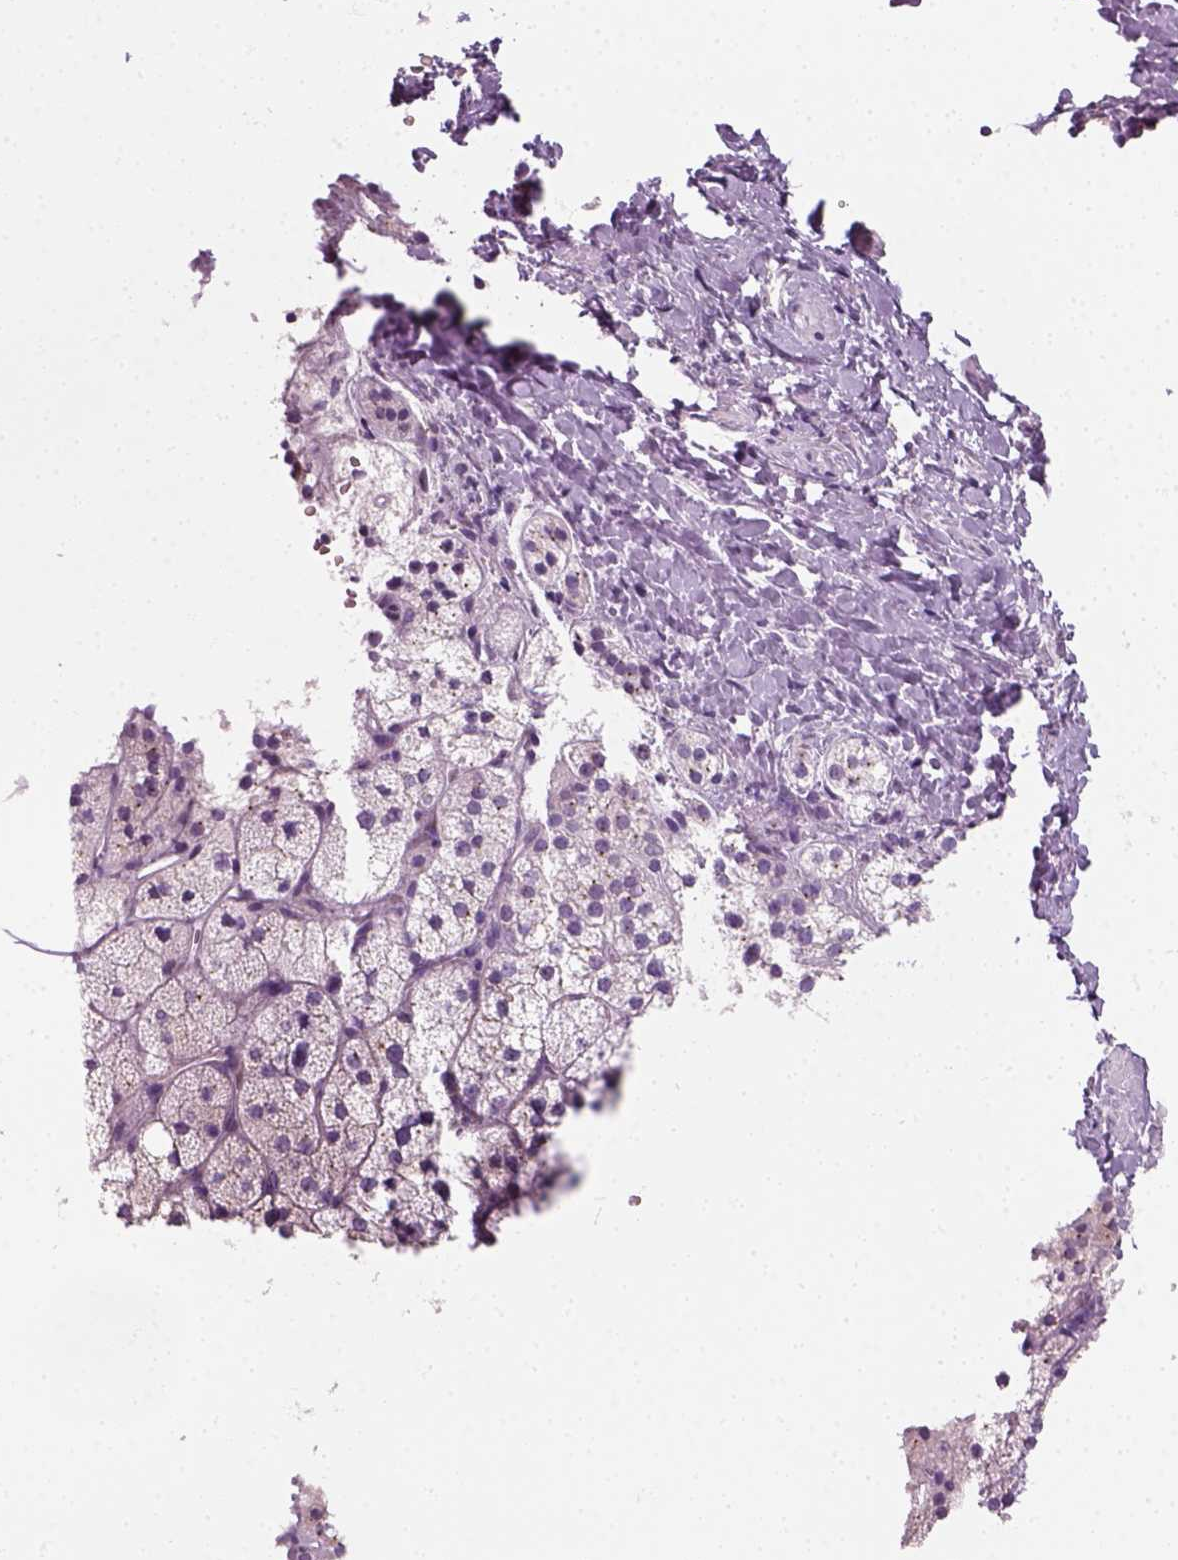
{"staining": {"intensity": "negative", "quantity": "none", "location": "none"}, "tissue": "adrenal gland", "cell_type": "Glandular cells", "image_type": "normal", "snomed": [{"axis": "morphology", "description": "Normal tissue, NOS"}, {"axis": "topography", "description": "Adrenal gland"}], "caption": "There is no significant expression in glandular cells of adrenal gland. (DAB immunohistochemistry visualized using brightfield microscopy, high magnification).", "gene": "IL4", "patient": {"sex": "male", "age": 53}}